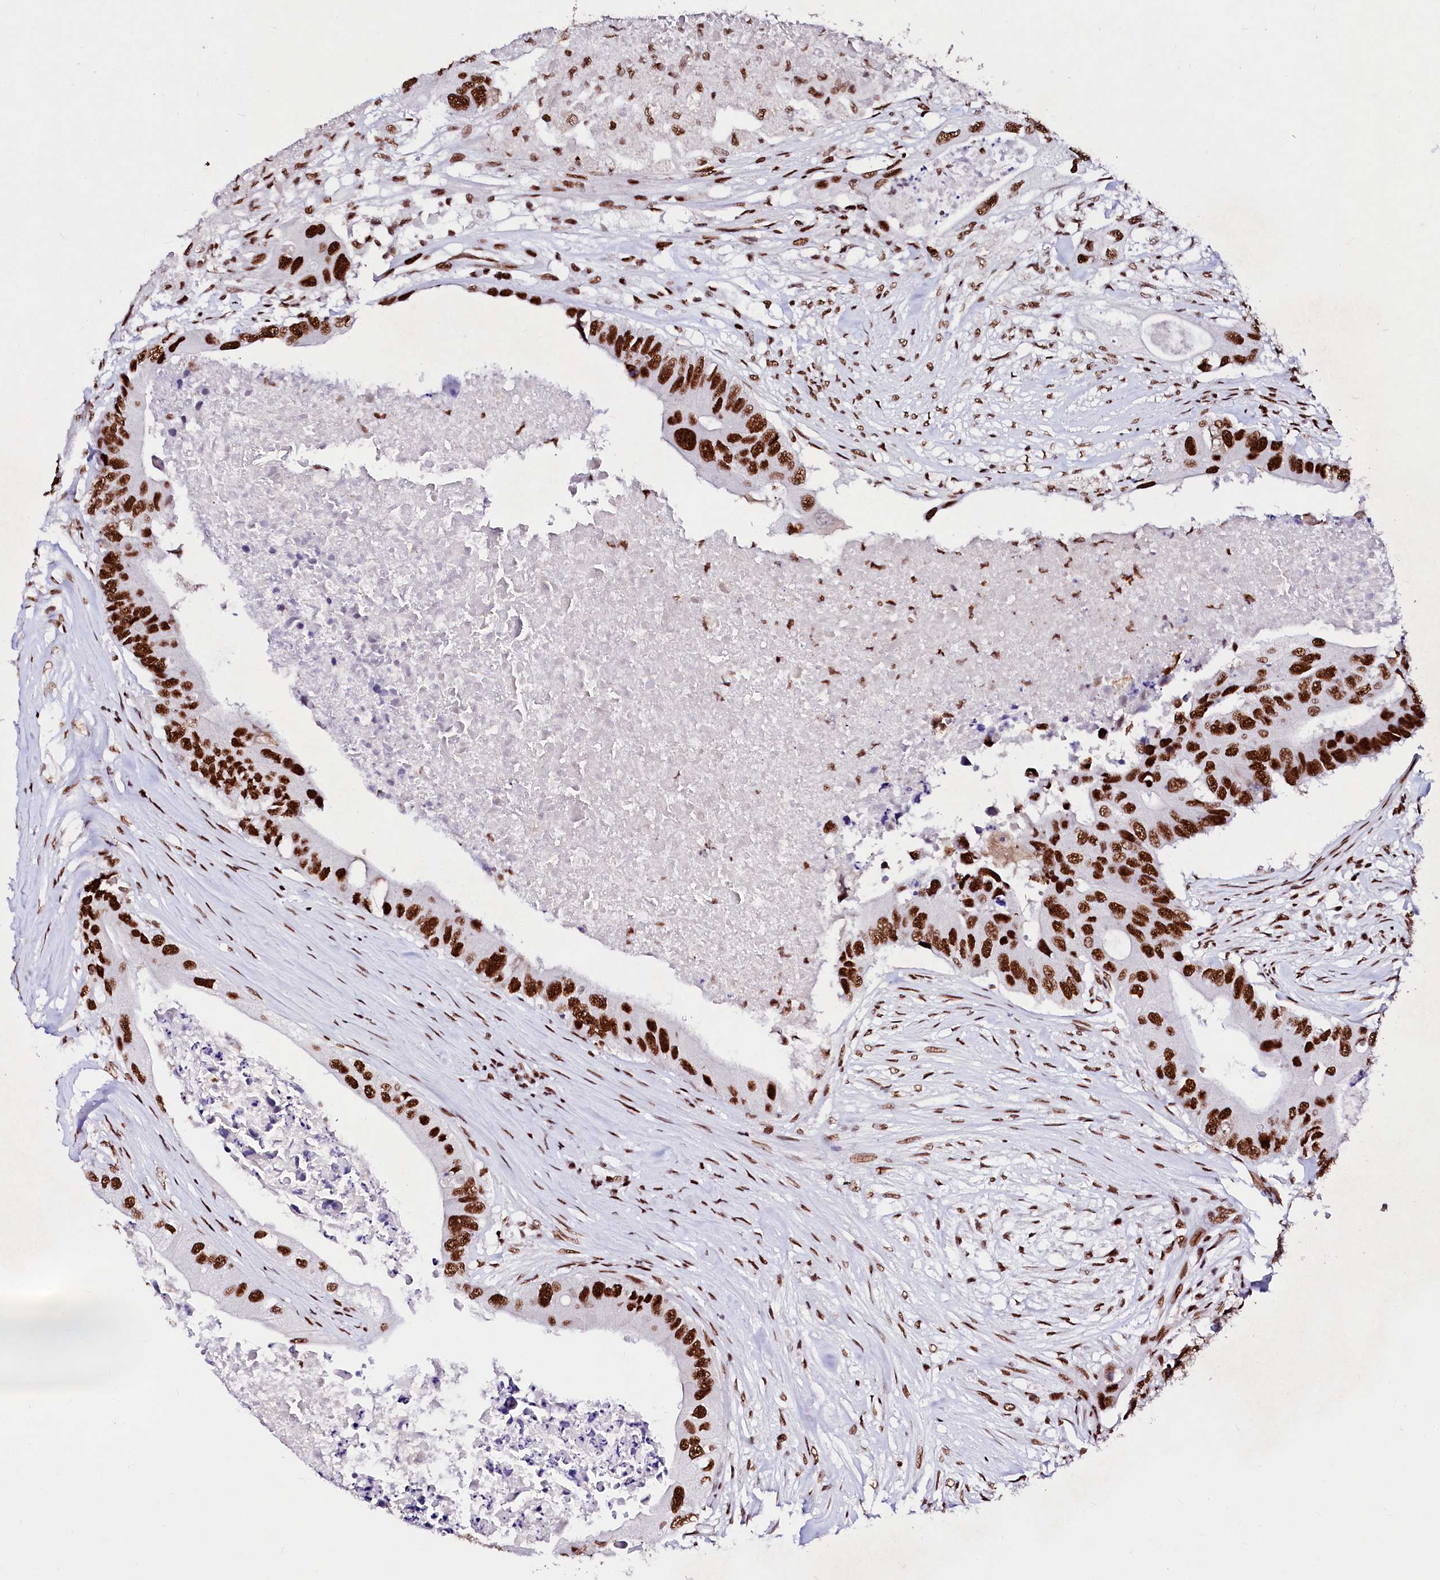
{"staining": {"intensity": "strong", "quantity": ">75%", "location": "nuclear"}, "tissue": "colorectal cancer", "cell_type": "Tumor cells", "image_type": "cancer", "snomed": [{"axis": "morphology", "description": "Adenocarcinoma, NOS"}, {"axis": "topography", "description": "Colon"}], "caption": "DAB immunohistochemical staining of human colorectal cancer reveals strong nuclear protein staining in approximately >75% of tumor cells.", "gene": "CPSF6", "patient": {"sex": "male", "age": 71}}